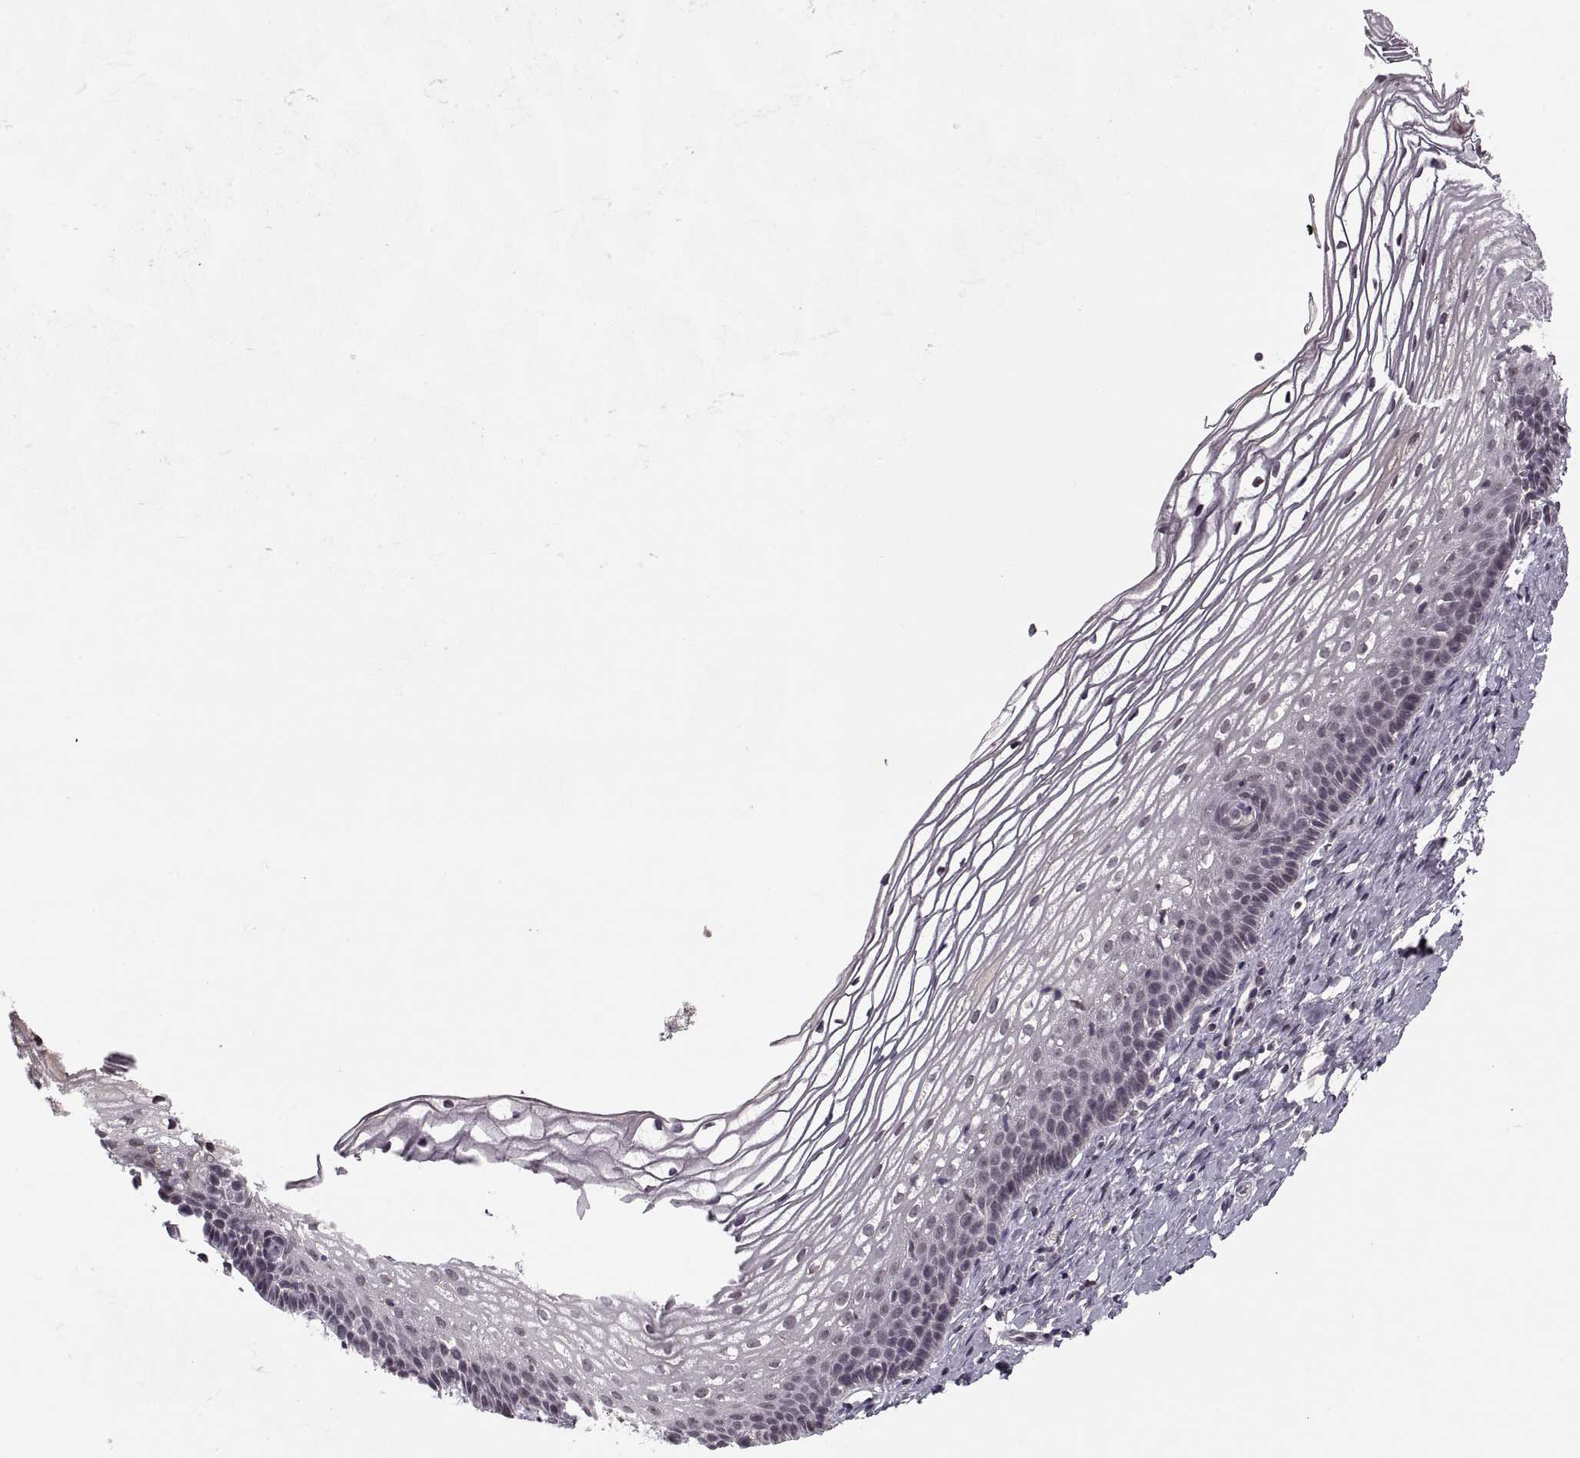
{"staining": {"intensity": "negative", "quantity": "none", "location": "none"}, "tissue": "cervix", "cell_type": "Glandular cells", "image_type": "normal", "snomed": [{"axis": "morphology", "description": "Normal tissue, NOS"}, {"axis": "topography", "description": "Cervix"}], "caption": "Immunohistochemistry of normal human cervix exhibits no staining in glandular cells.", "gene": "ASIC3", "patient": {"sex": "female", "age": 39}}